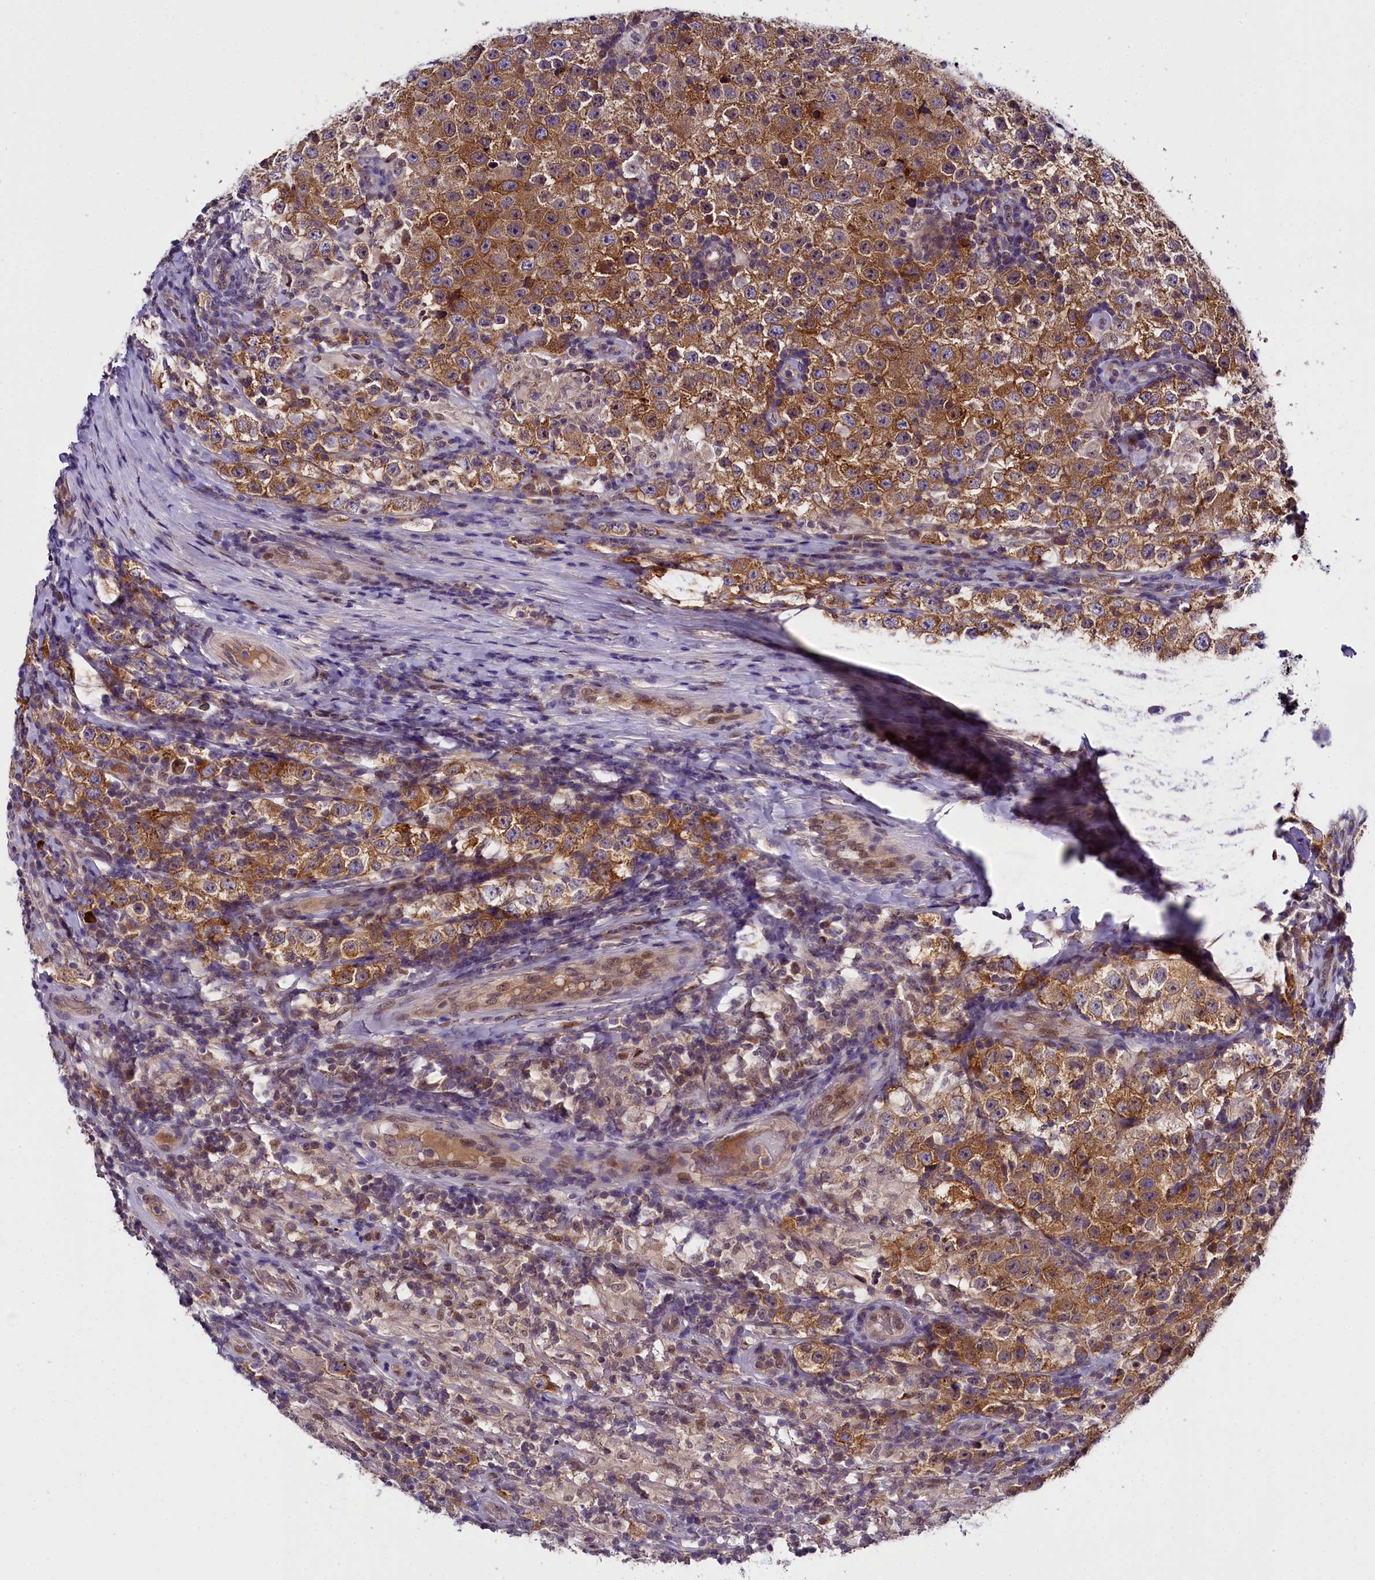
{"staining": {"intensity": "moderate", "quantity": ">75%", "location": "cytoplasmic/membranous"}, "tissue": "testis cancer", "cell_type": "Tumor cells", "image_type": "cancer", "snomed": [{"axis": "morphology", "description": "Normal tissue, NOS"}, {"axis": "morphology", "description": "Urothelial carcinoma, High grade"}, {"axis": "morphology", "description": "Seminoma, NOS"}, {"axis": "morphology", "description": "Carcinoma, Embryonal, NOS"}, {"axis": "topography", "description": "Urinary bladder"}, {"axis": "topography", "description": "Testis"}], "caption": "Tumor cells reveal medium levels of moderate cytoplasmic/membranous expression in approximately >75% of cells in testis seminoma.", "gene": "ENKD1", "patient": {"sex": "male", "age": 41}}